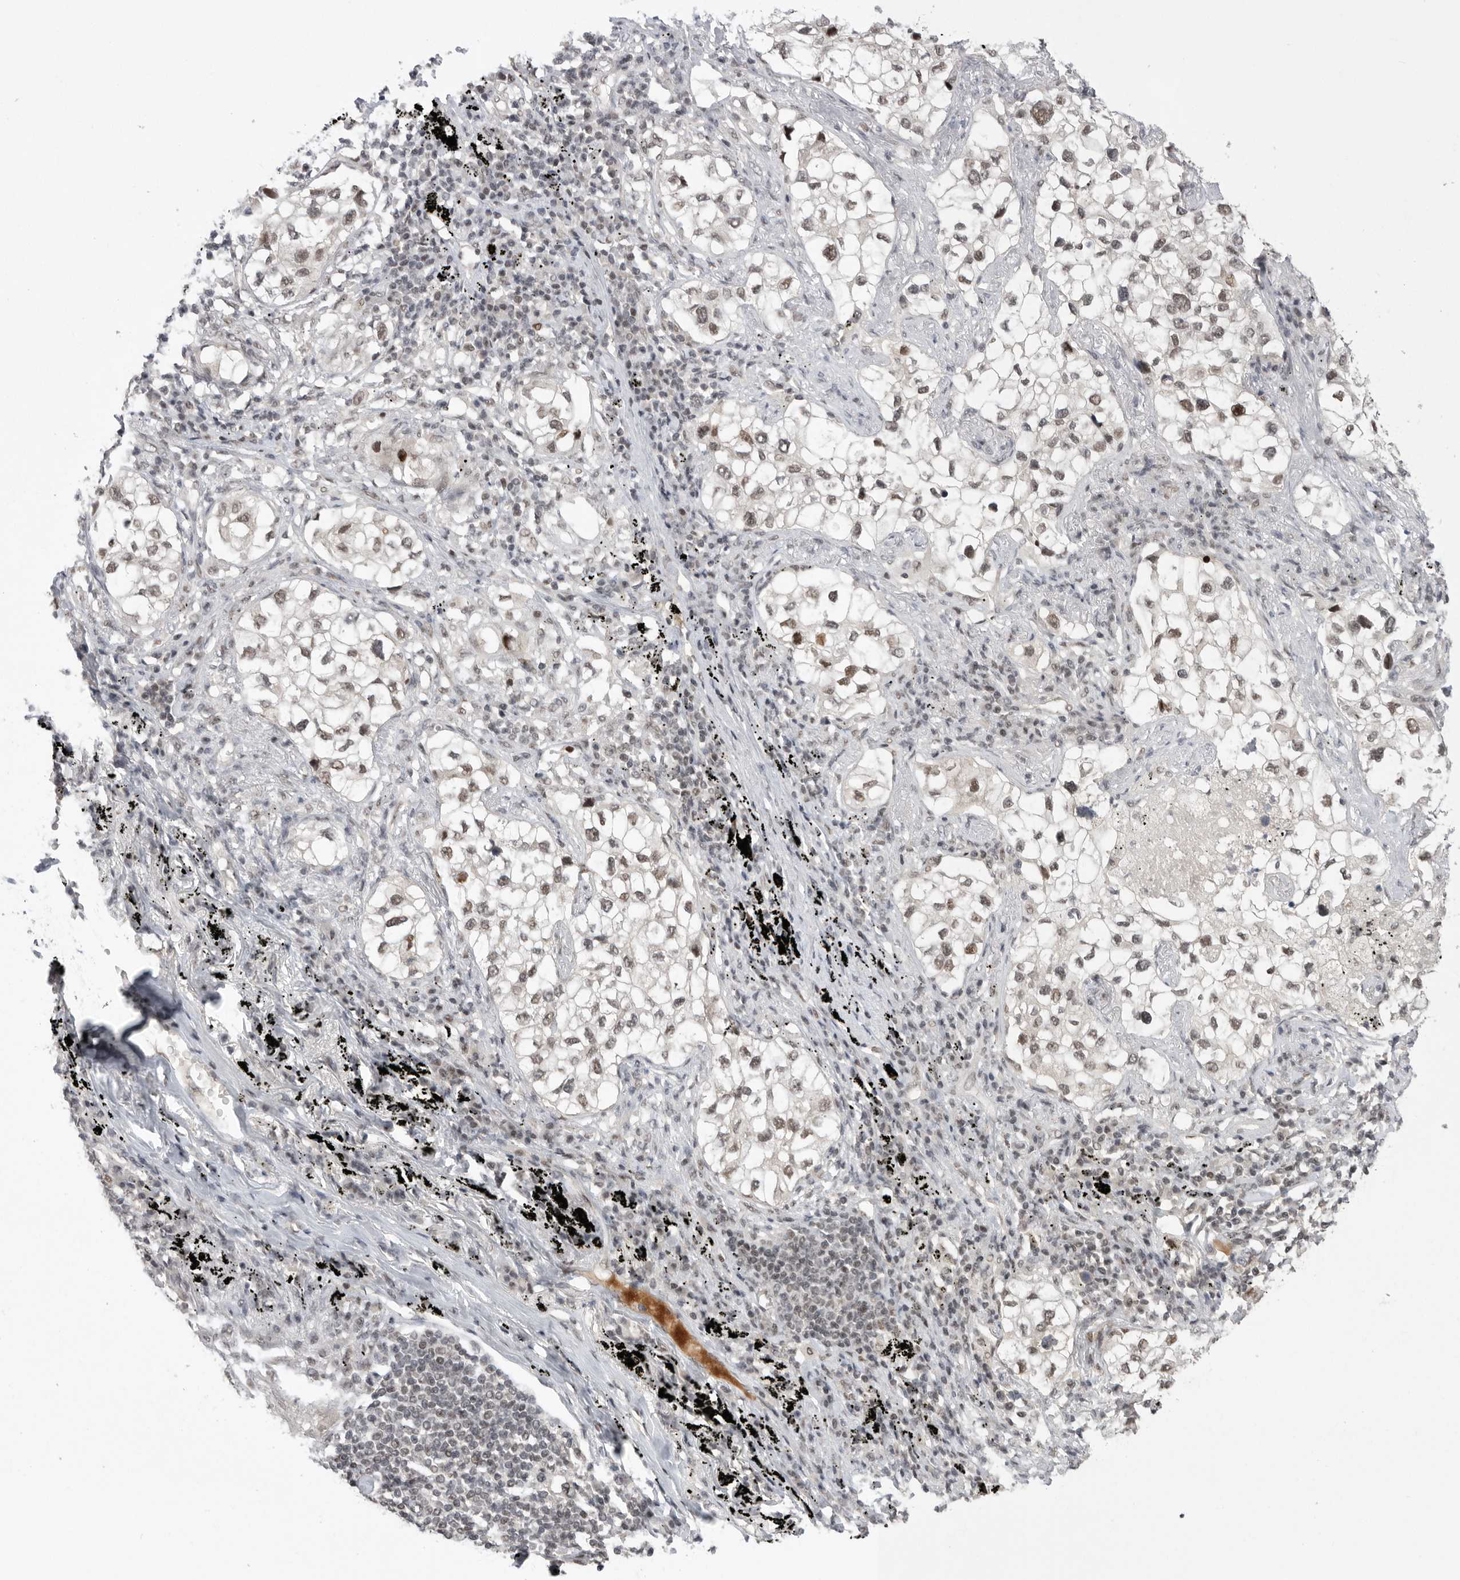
{"staining": {"intensity": "moderate", "quantity": ">75%", "location": "nuclear"}, "tissue": "lung cancer", "cell_type": "Tumor cells", "image_type": "cancer", "snomed": [{"axis": "morphology", "description": "Adenocarcinoma, NOS"}, {"axis": "topography", "description": "Lung"}], "caption": "Lung cancer (adenocarcinoma) tissue reveals moderate nuclear staining in about >75% of tumor cells", "gene": "POU5F1", "patient": {"sex": "male", "age": 63}}